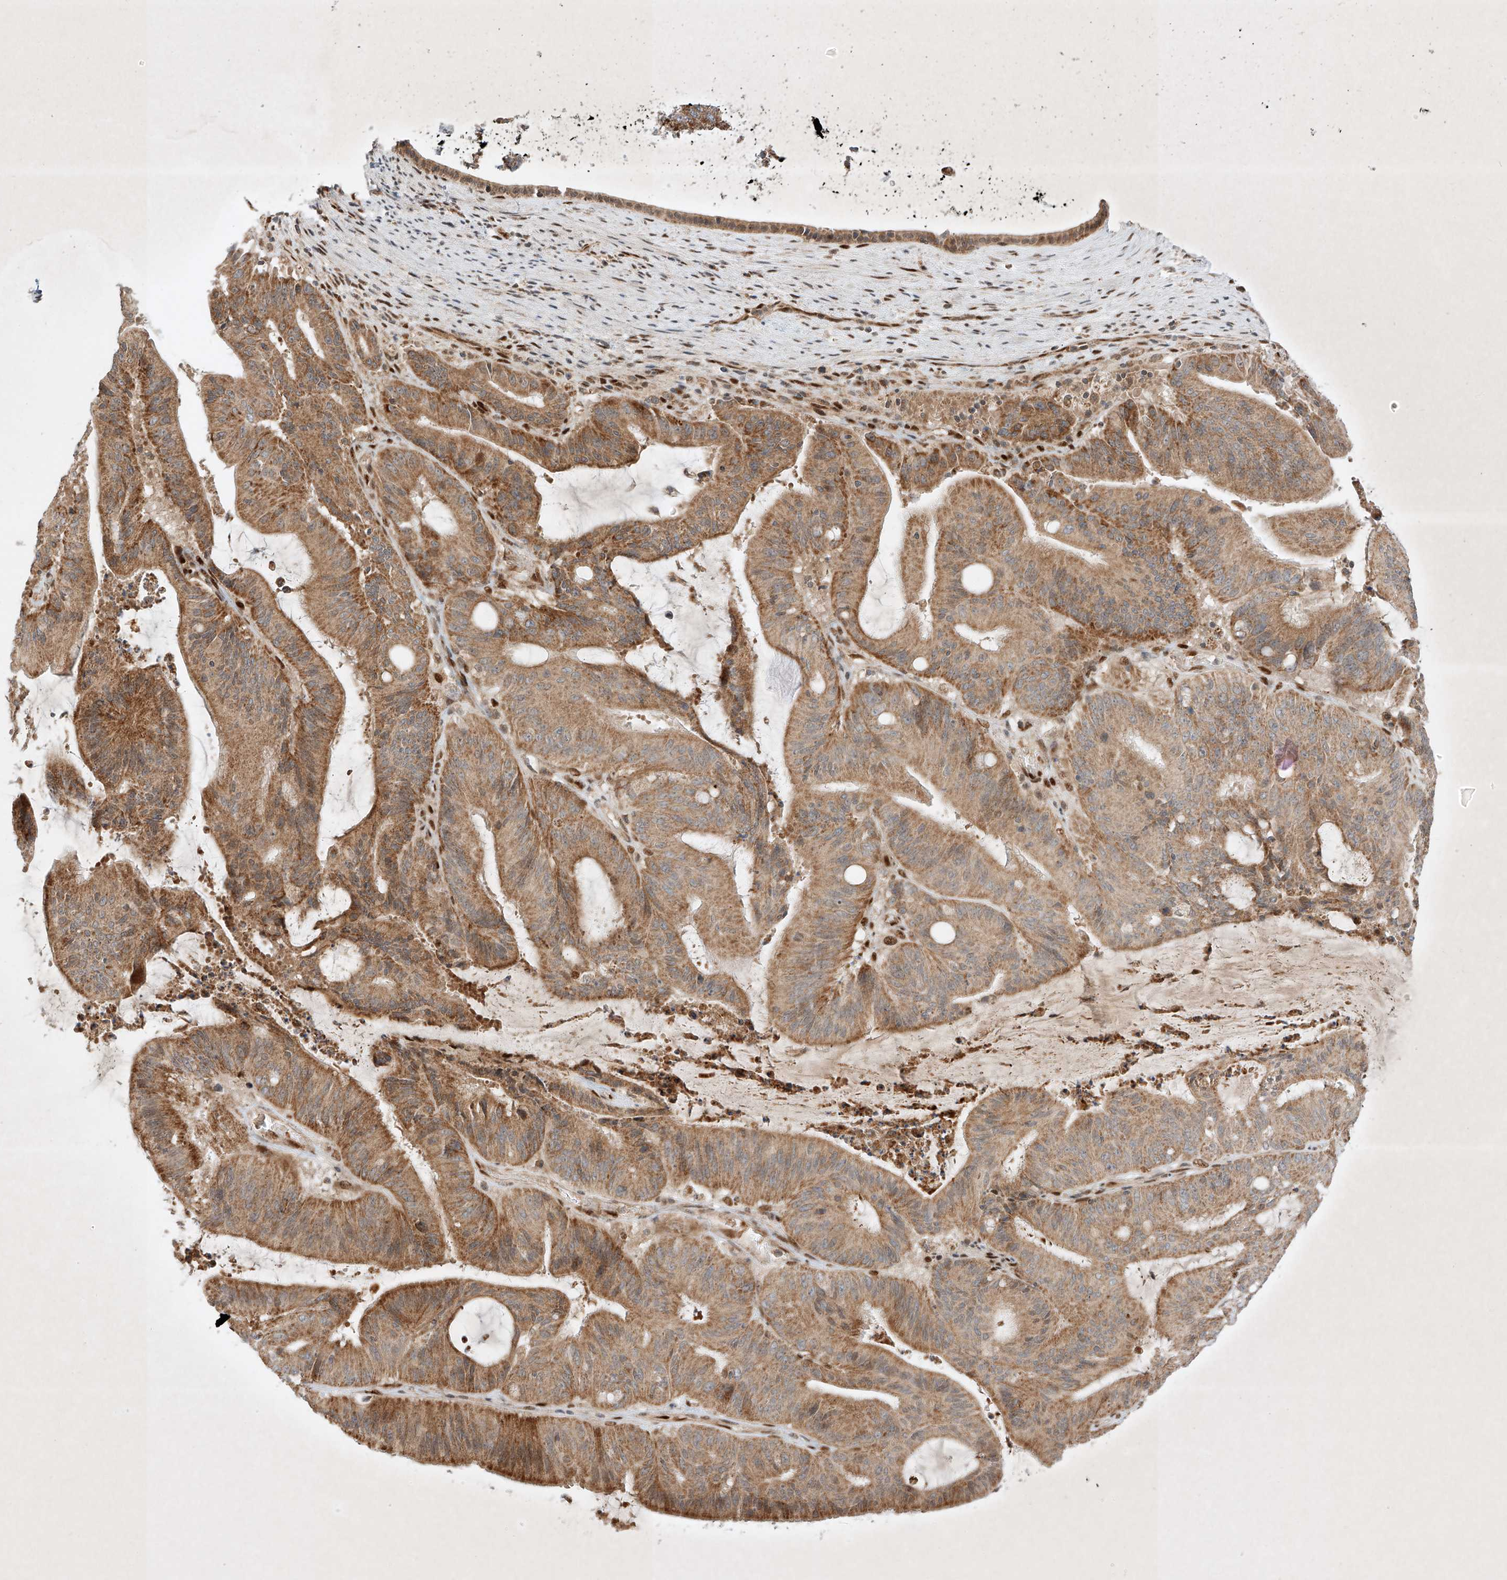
{"staining": {"intensity": "moderate", "quantity": ">75%", "location": "cytoplasmic/membranous"}, "tissue": "liver cancer", "cell_type": "Tumor cells", "image_type": "cancer", "snomed": [{"axis": "morphology", "description": "Normal tissue, NOS"}, {"axis": "morphology", "description": "Cholangiocarcinoma"}, {"axis": "topography", "description": "Liver"}, {"axis": "topography", "description": "Peripheral nerve tissue"}], "caption": "Moderate cytoplasmic/membranous protein staining is appreciated in about >75% of tumor cells in liver cancer (cholangiocarcinoma).", "gene": "EPG5", "patient": {"sex": "female", "age": 73}}